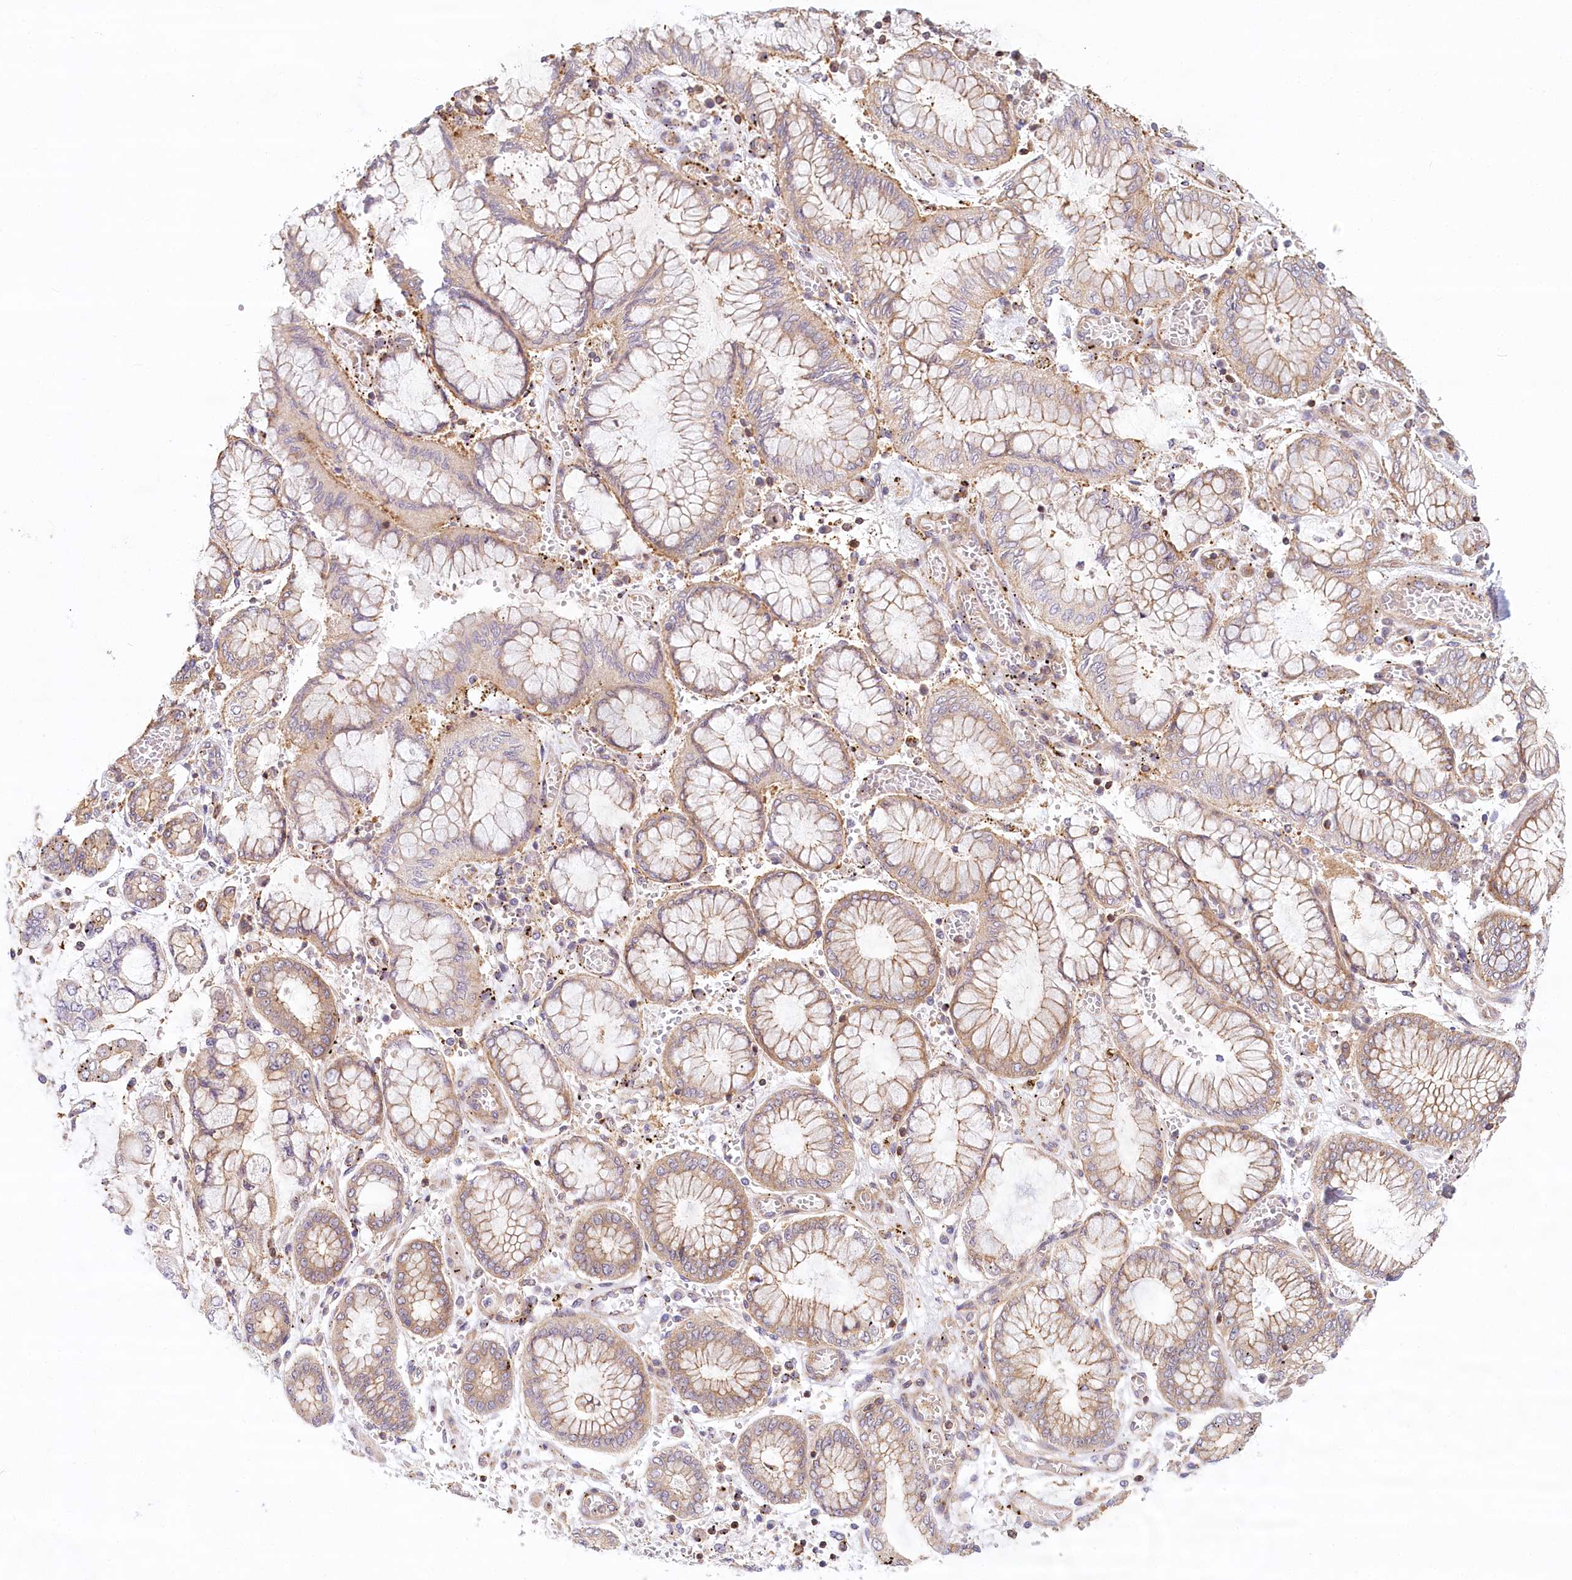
{"staining": {"intensity": "weak", "quantity": "25%-75%", "location": "cytoplasmic/membranous"}, "tissue": "stomach cancer", "cell_type": "Tumor cells", "image_type": "cancer", "snomed": [{"axis": "morphology", "description": "Normal tissue, NOS"}, {"axis": "morphology", "description": "Adenocarcinoma, NOS"}, {"axis": "topography", "description": "Stomach, upper"}, {"axis": "topography", "description": "Stomach"}], "caption": "Immunohistochemical staining of adenocarcinoma (stomach) shows weak cytoplasmic/membranous protein expression in about 25%-75% of tumor cells.", "gene": "UMPS", "patient": {"sex": "male", "age": 76}}